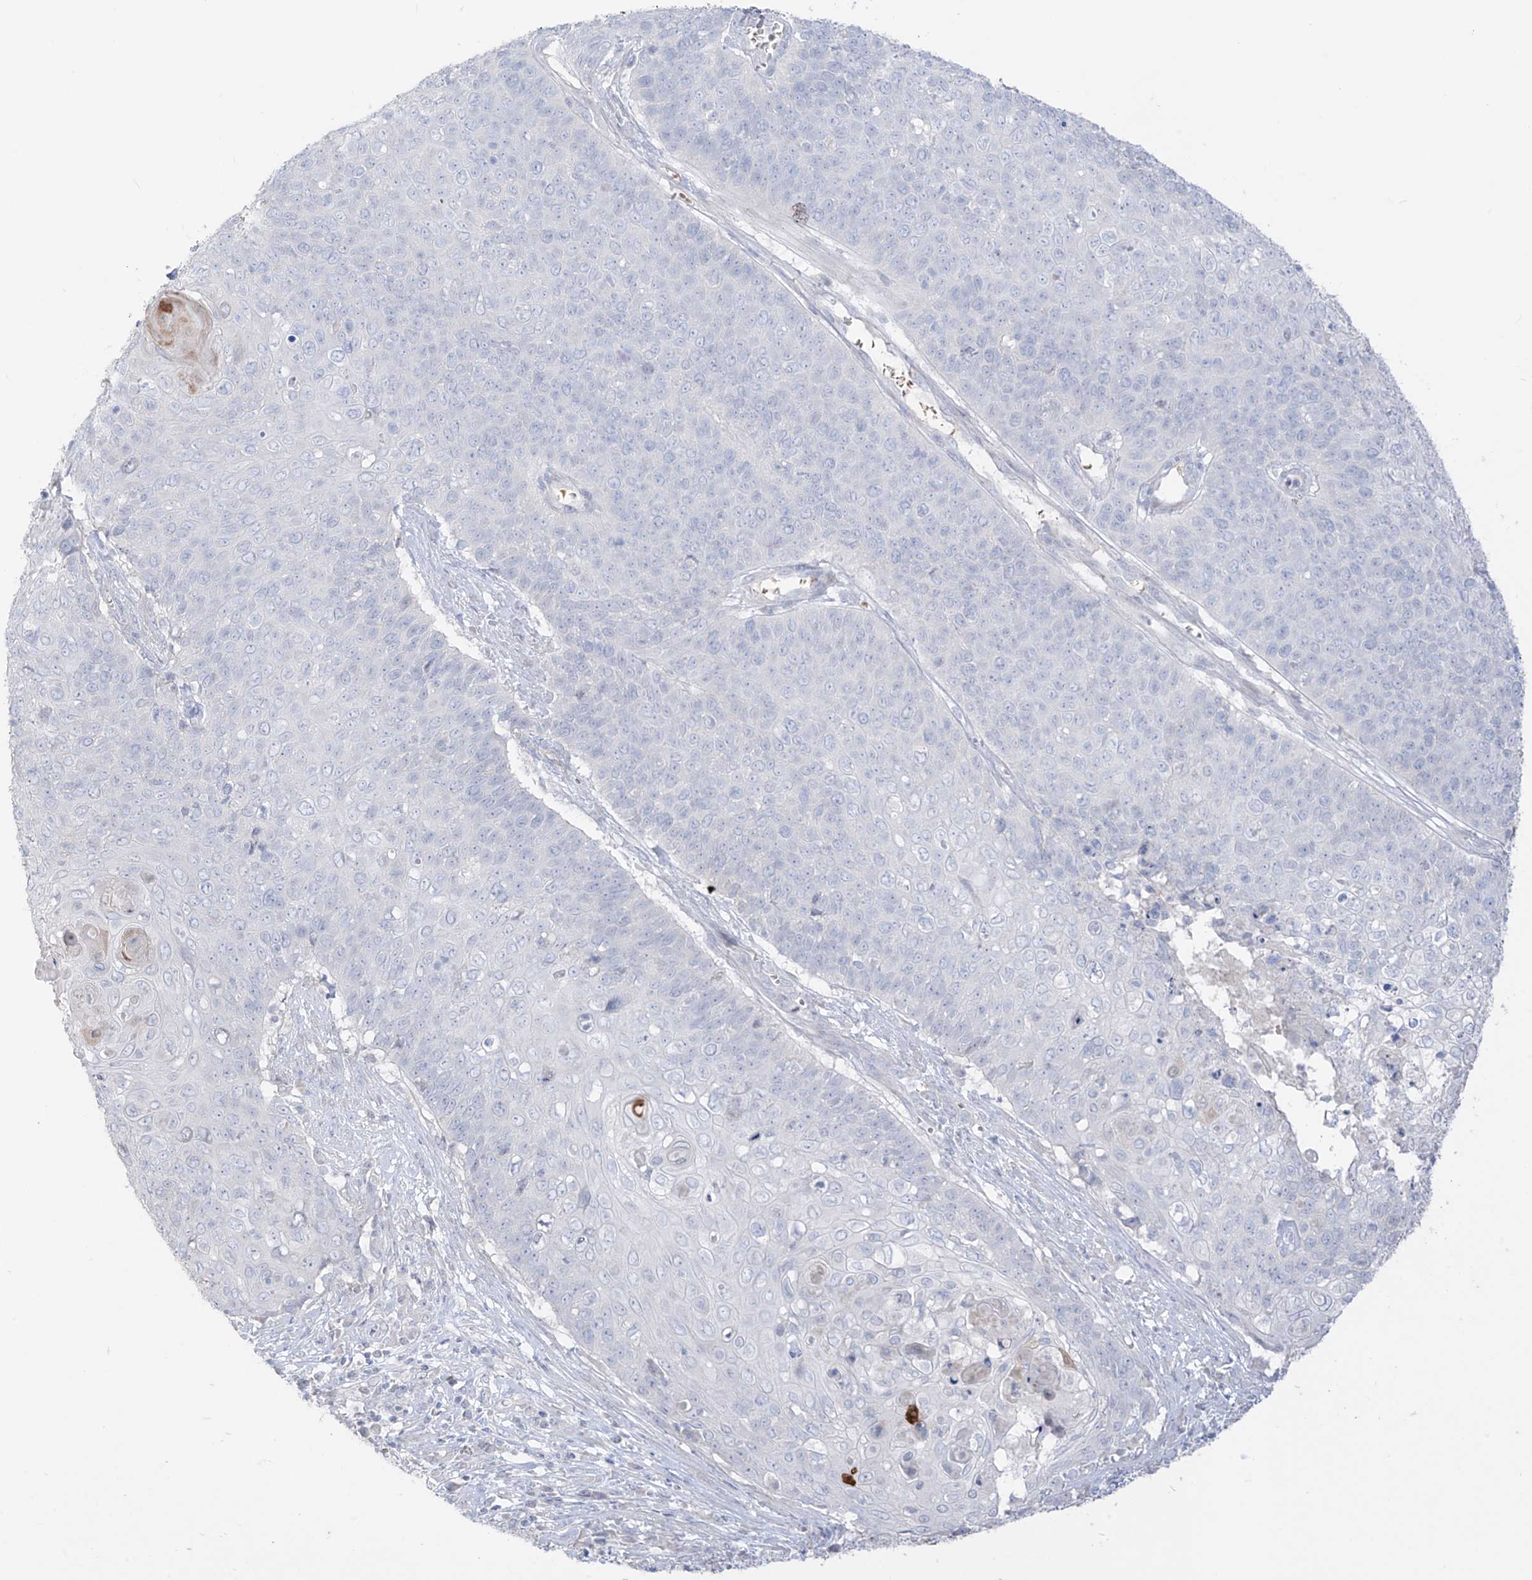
{"staining": {"intensity": "negative", "quantity": "none", "location": "none"}, "tissue": "cervical cancer", "cell_type": "Tumor cells", "image_type": "cancer", "snomed": [{"axis": "morphology", "description": "Squamous cell carcinoma, NOS"}, {"axis": "topography", "description": "Cervix"}], "caption": "Immunohistochemical staining of squamous cell carcinoma (cervical) shows no significant positivity in tumor cells.", "gene": "ASPRV1", "patient": {"sex": "female", "age": 39}}